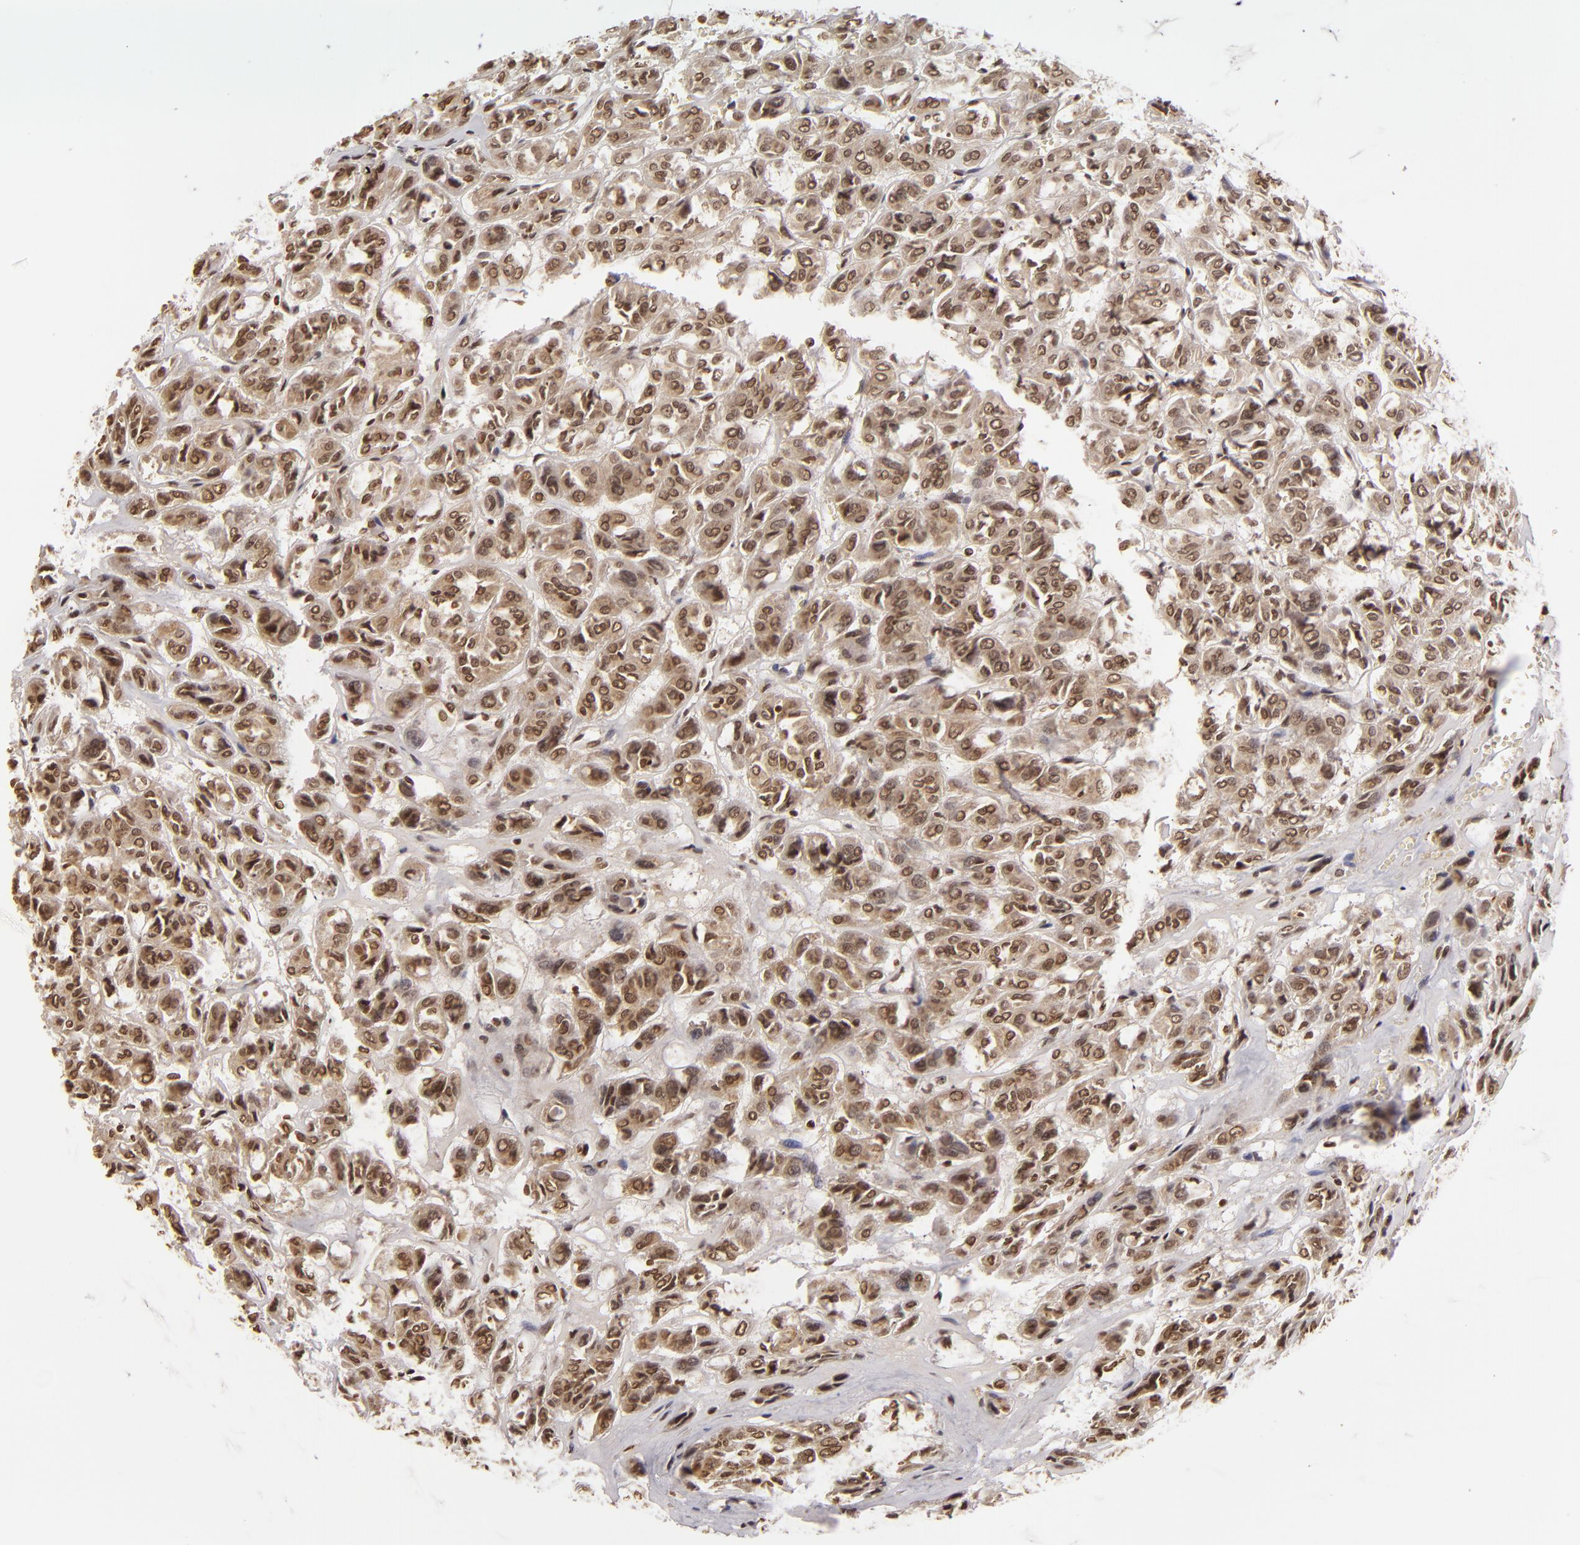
{"staining": {"intensity": "moderate", "quantity": ">75%", "location": "cytoplasmic/membranous,nuclear"}, "tissue": "thyroid cancer", "cell_type": "Tumor cells", "image_type": "cancer", "snomed": [{"axis": "morphology", "description": "Follicular adenoma carcinoma, NOS"}, {"axis": "topography", "description": "Thyroid gland"}], "caption": "A histopathology image showing moderate cytoplasmic/membranous and nuclear expression in approximately >75% of tumor cells in thyroid follicular adenoma carcinoma, as visualized by brown immunohistochemical staining.", "gene": "CUL3", "patient": {"sex": "female", "age": 71}}